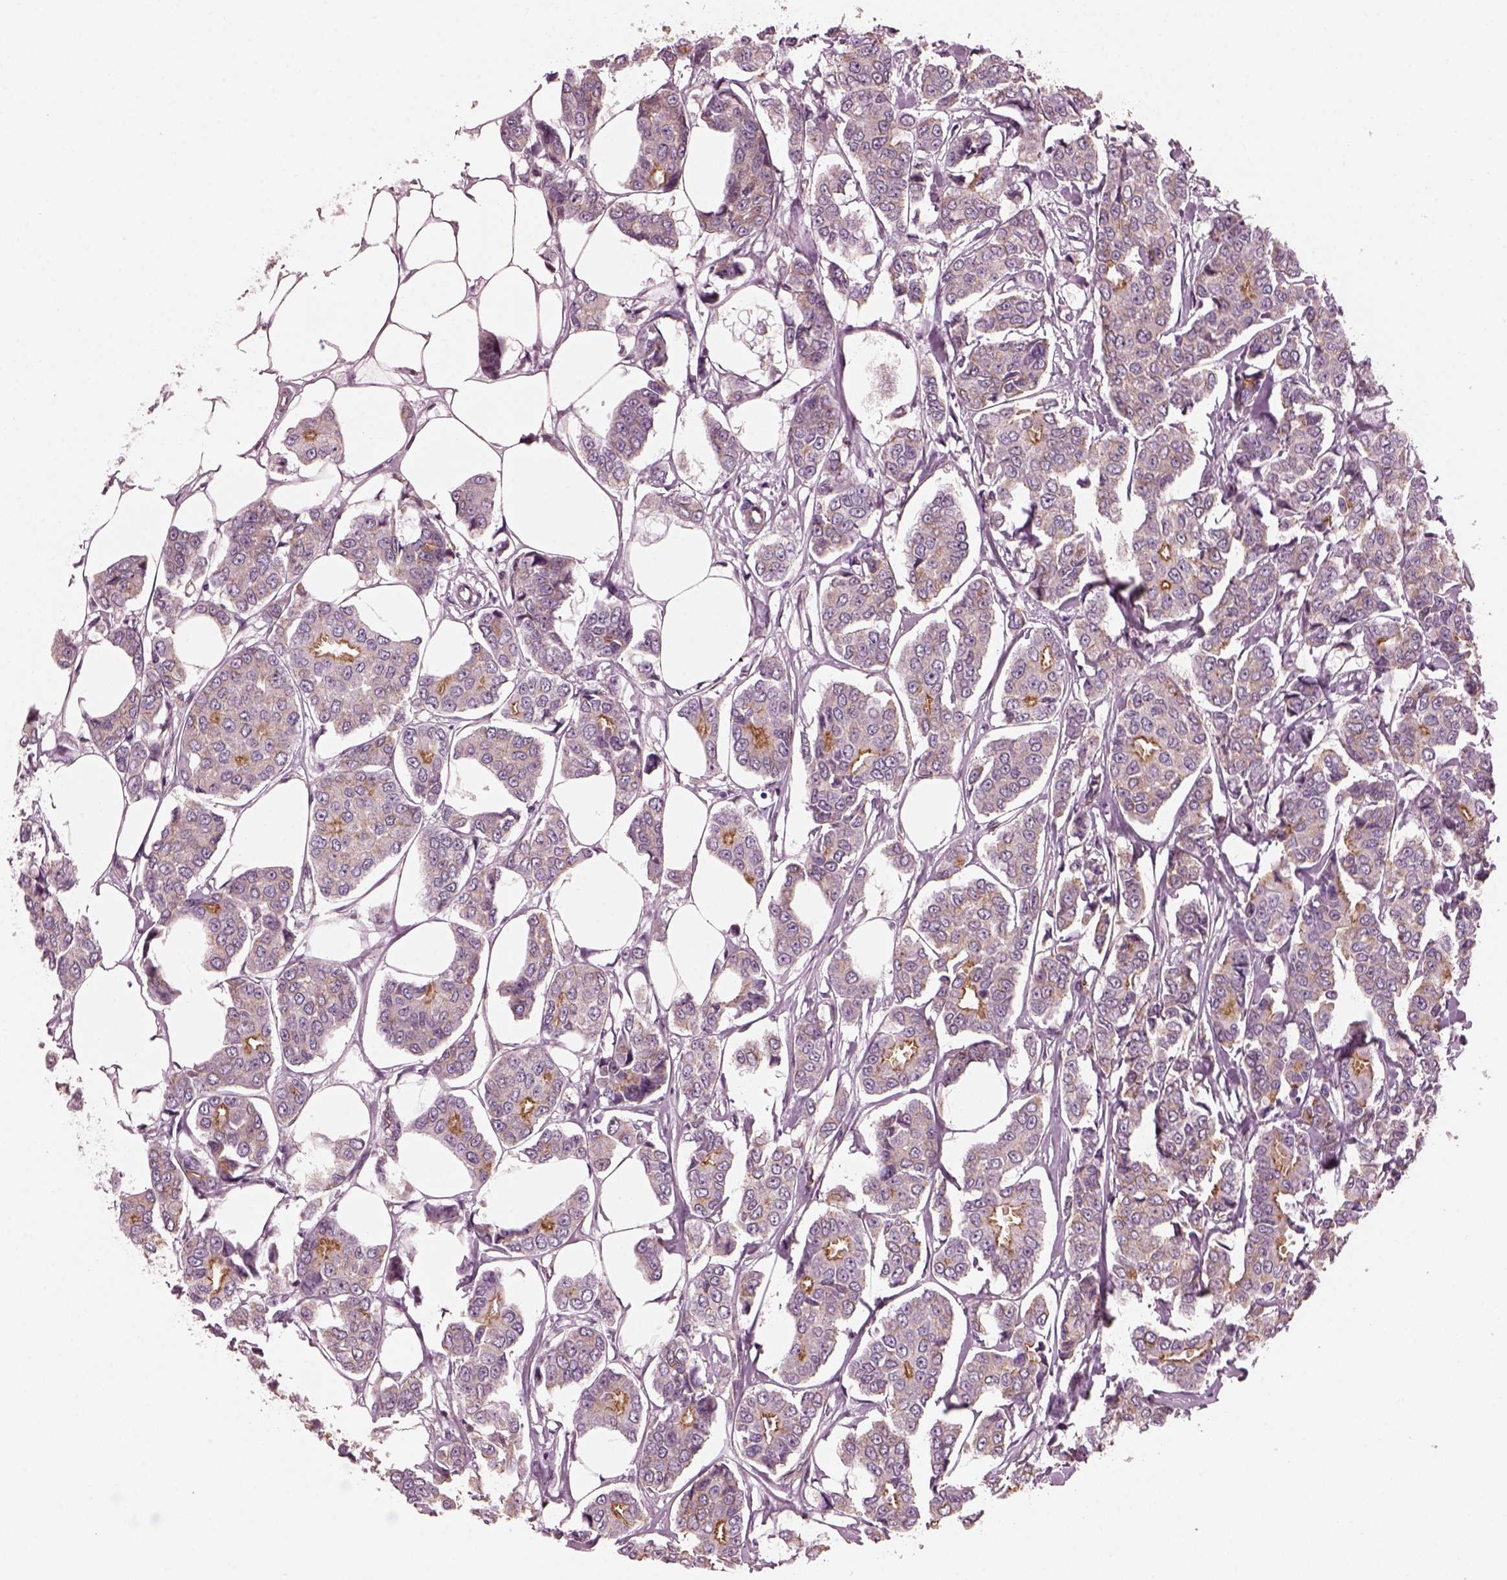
{"staining": {"intensity": "moderate", "quantity": "25%-75%", "location": "cytoplasmic/membranous"}, "tissue": "breast cancer", "cell_type": "Tumor cells", "image_type": "cancer", "snomed": [{"axis": "morphology", "description": "Duct carcinoma"}, {"axis": "topography", "description": "Breast"}], "caption": "Moderate cytoplasmic/membranous protein expression is present in approximately 25%-75% of tumor cells in breast cancer. The protein is stained brown, and the nuclei are stained in blue (DAB (3,3'-diaminobenzidine) IHC with brightfield microscopy, high magnification).", "gene": "ODAD1", "patient": {"sex": "female", "age": 94}}